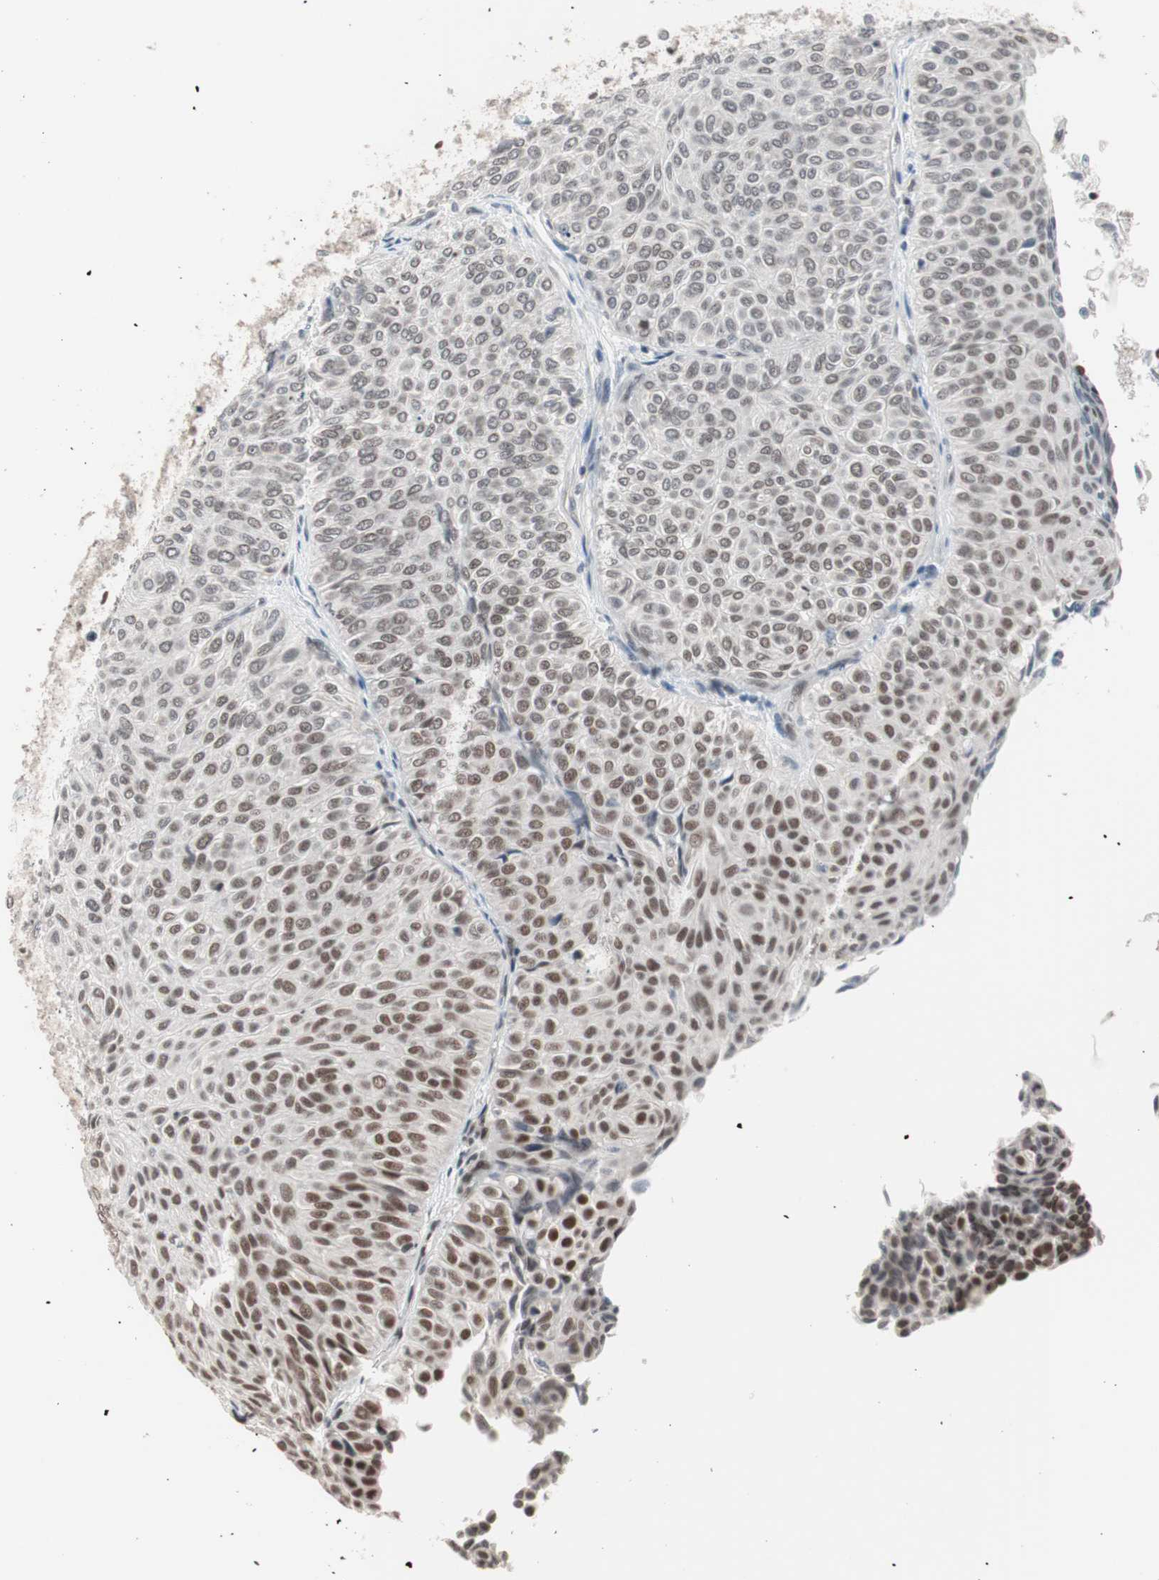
{"staining": {"intensity": "moderate", "quantity": "25%-75%", "location": "nuclear"}, "tissue": "urothelial cancer", "cell_type": "Tumor cells", "image_type": "cancer", "snomed": [{"axis": "morphology", "description": "Urothelial carcinoma, Low grade"}, {"axis": "topography", "description": "Urinary bladder"}], "caption": "IHC staining of urothelial carcinoma (low-grade), which displays medium levels of moderate nuclear staining in about 25%-75% of tumor cells indicating moderate nuclear protein expression. The staining was performed using DAB (3,3'-diaminobenzidine) (brown) for protein detection and nuclei were counterstained in hematoxylin (blue).", "gene": "LIG3", "patient": {"sex": "male", "age": 78}}